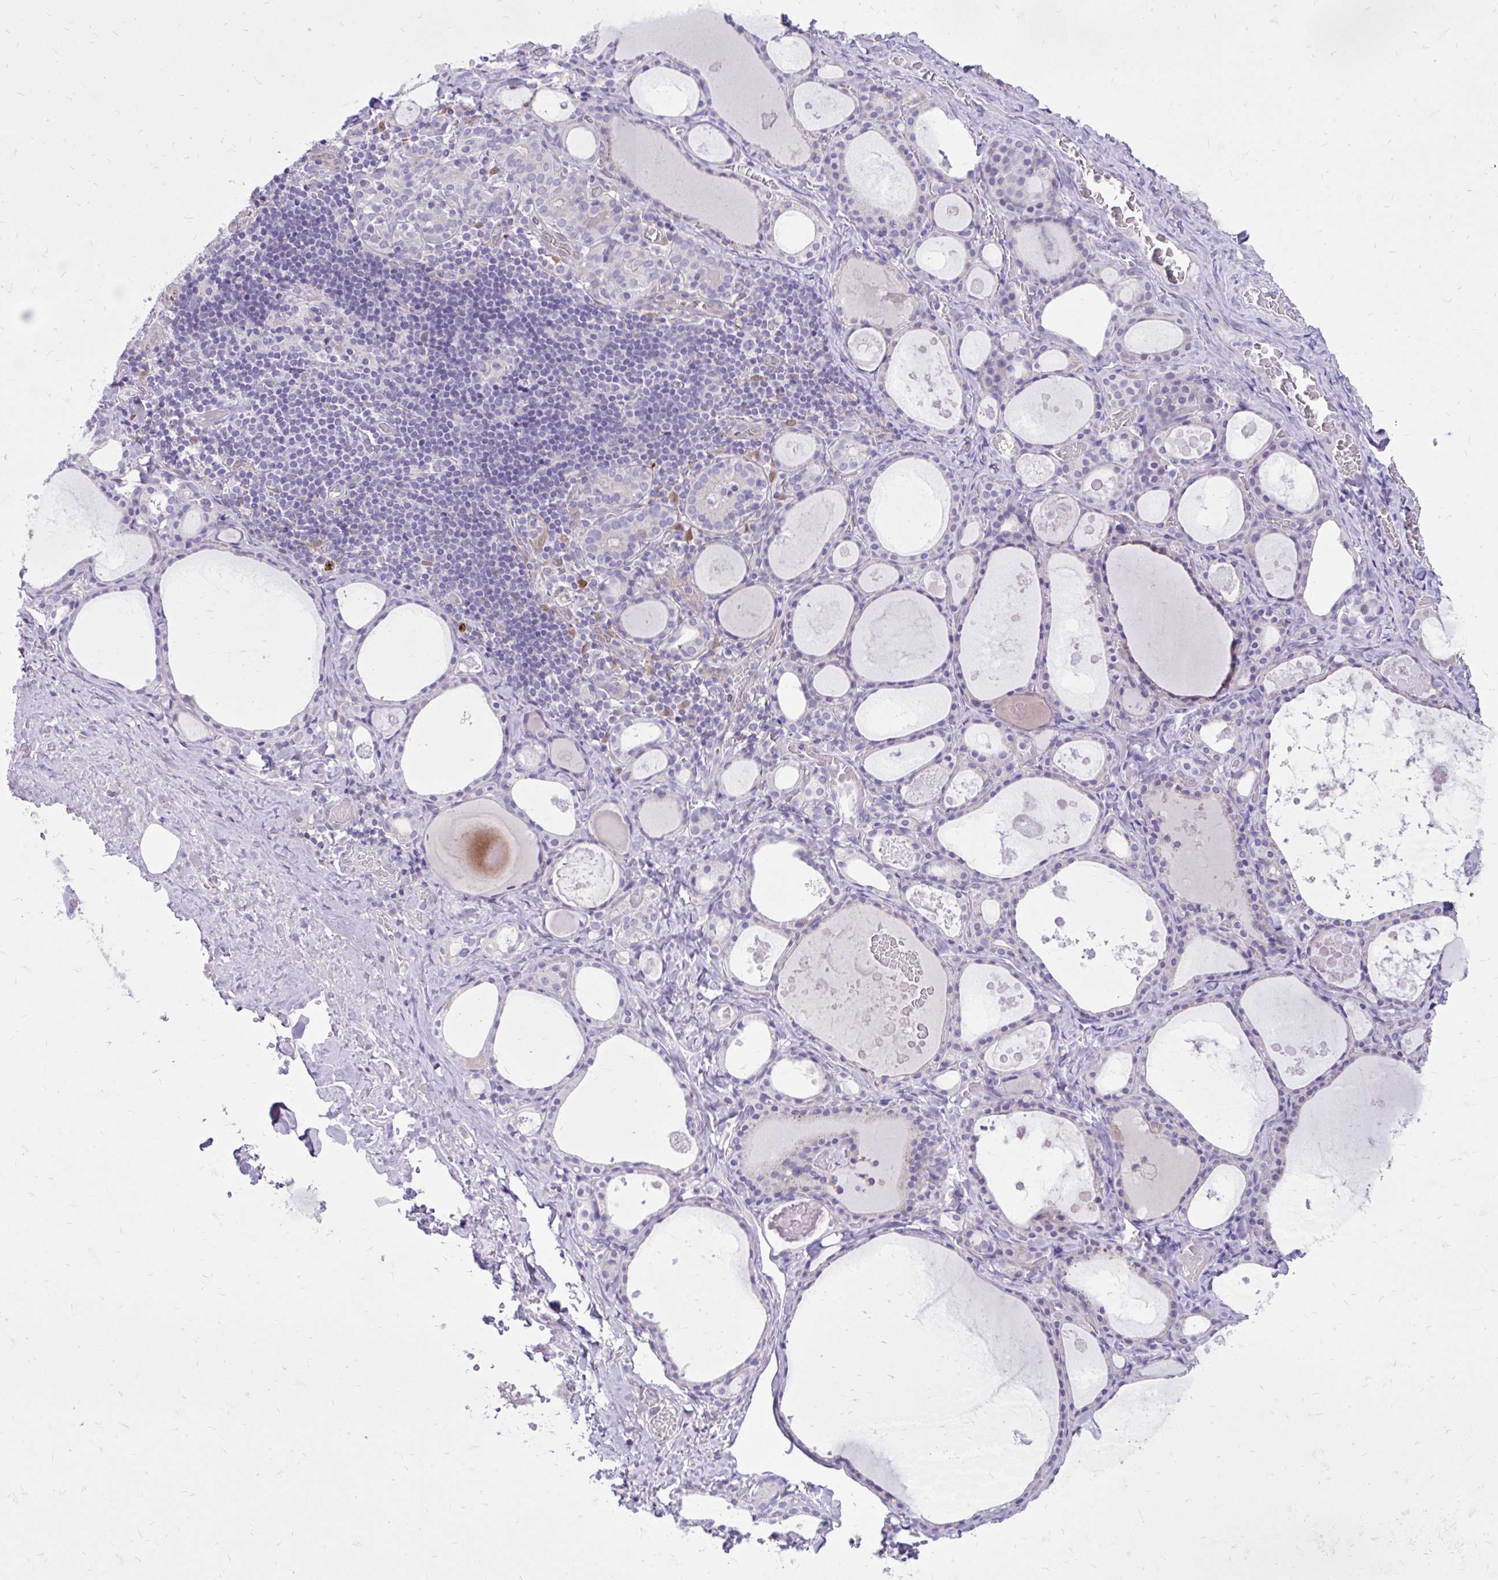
{"staining": {"intensity": "negative", "quantity": "none", "location": "none"}, "tissue": "thyroid gland", "cell_type": "Glandular cells", "image_type": "normal", "snomed": [{"axis": "morphology", "description": "Normal tissue, NOS"}, {"axis": "topography", "description": "Thyroid gland"}], "caption": "Glandular cells show no significant staining in normal thyroid gland. The staining is performed using DAB brown chromogen with nuclei counter-stained in using hematoxylin.", "gene": "NNMT", "patient": {"sex": "male", "age": 56}}